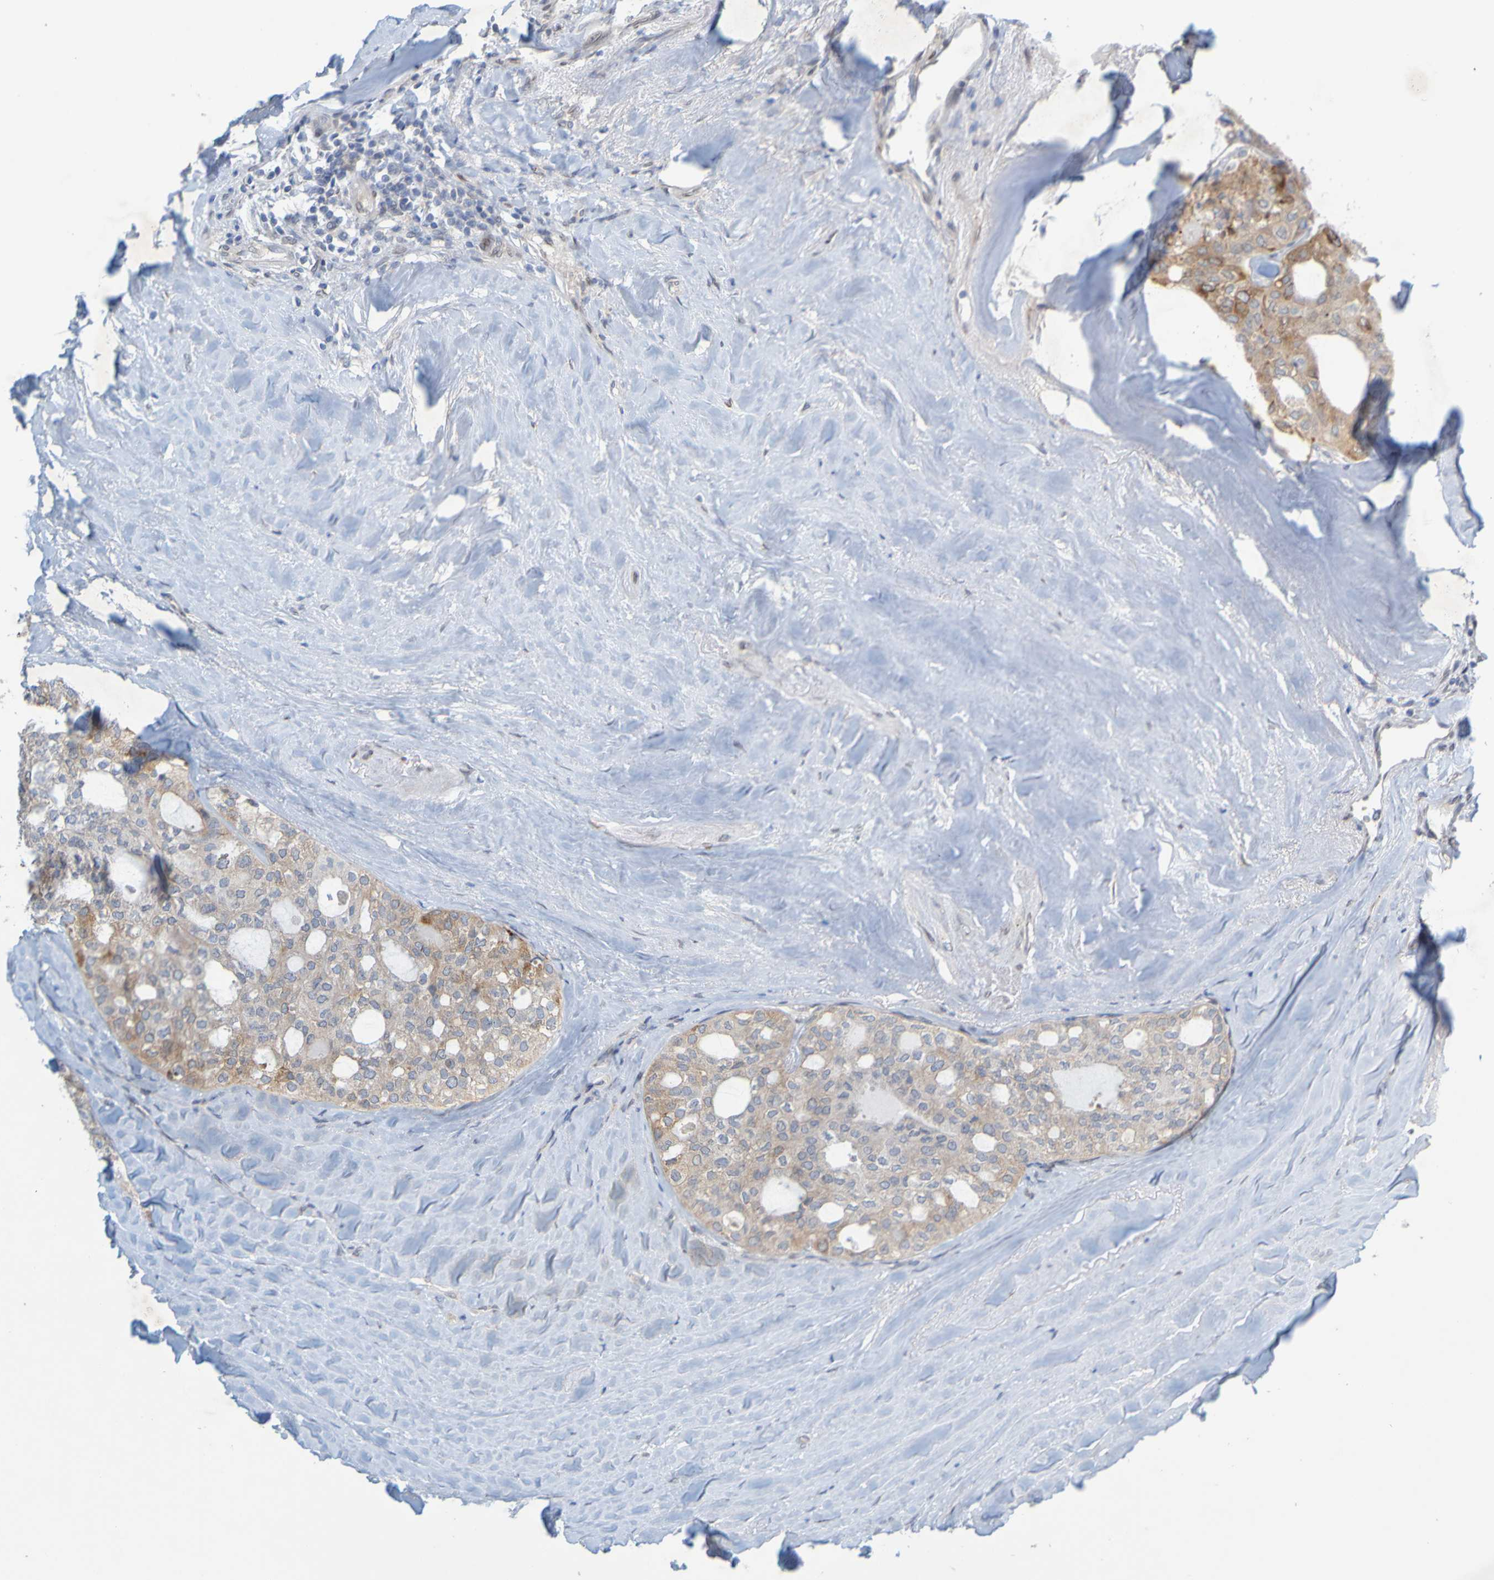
{"staining": {"intensity": "moderate", "quantity": ">75%", "location": "cytoplasmic/membranous"}, "tissue": "thyroid cancer", "cell_type": "Tumor cells", "image_type": "cancer", "snomed": [{"axis": "morphology", "description": "Follicular adenoma carcinoma, NOS"}, {"axis": "topography", "description": "Thyroid gland"}], "caption": "Protein staining of thyroid cancer tissue exhibits moderate cytoplasmic/membranous staining in about >75% of tumor cells.", "gene": "MAG", "patient": {"sex": "male", "age": 75}}